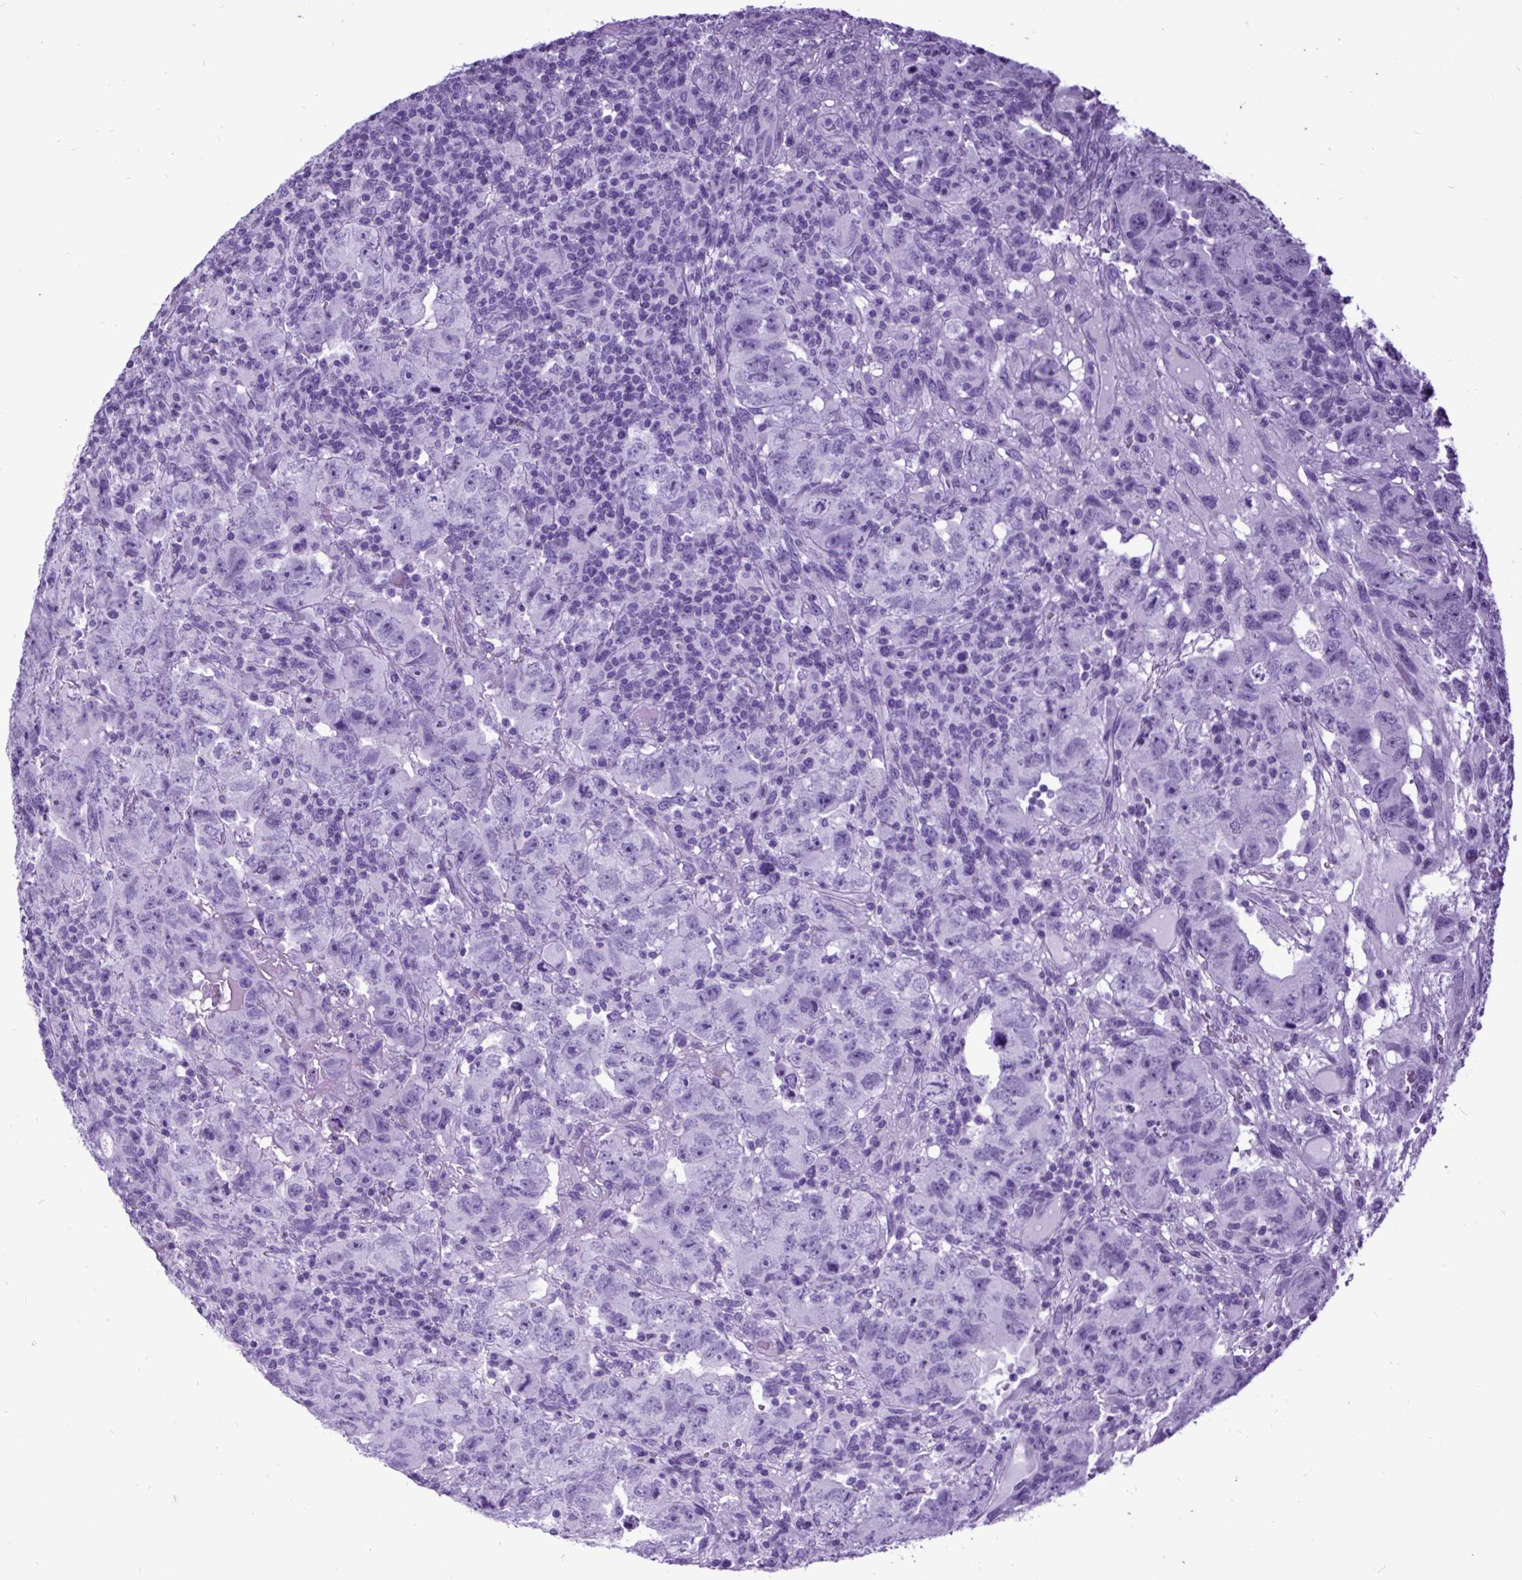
{"staining": {"intensity": "negative", "quantity": "none", "location": "none"}, "tissue": "testis cancer", "cell_type": "Tumor cells", "image_type": "cancer", "snomed": [{"axis": "morphology", "description": "Carcinoma, Embryonal, NOS"}, {"axis": "topography", "description": "Testis"}], "caption": "The immunohistochemistry image has no significant positivity in tumor cells of testis cancer tissue. The staining was performed using DAB to visualize the protein expression in brown, while the nuclei were stained in blue with hematoxylin (Magnification: 20x).", "gene": "CEL", "patient": {"sex": "male", "age": 24}}